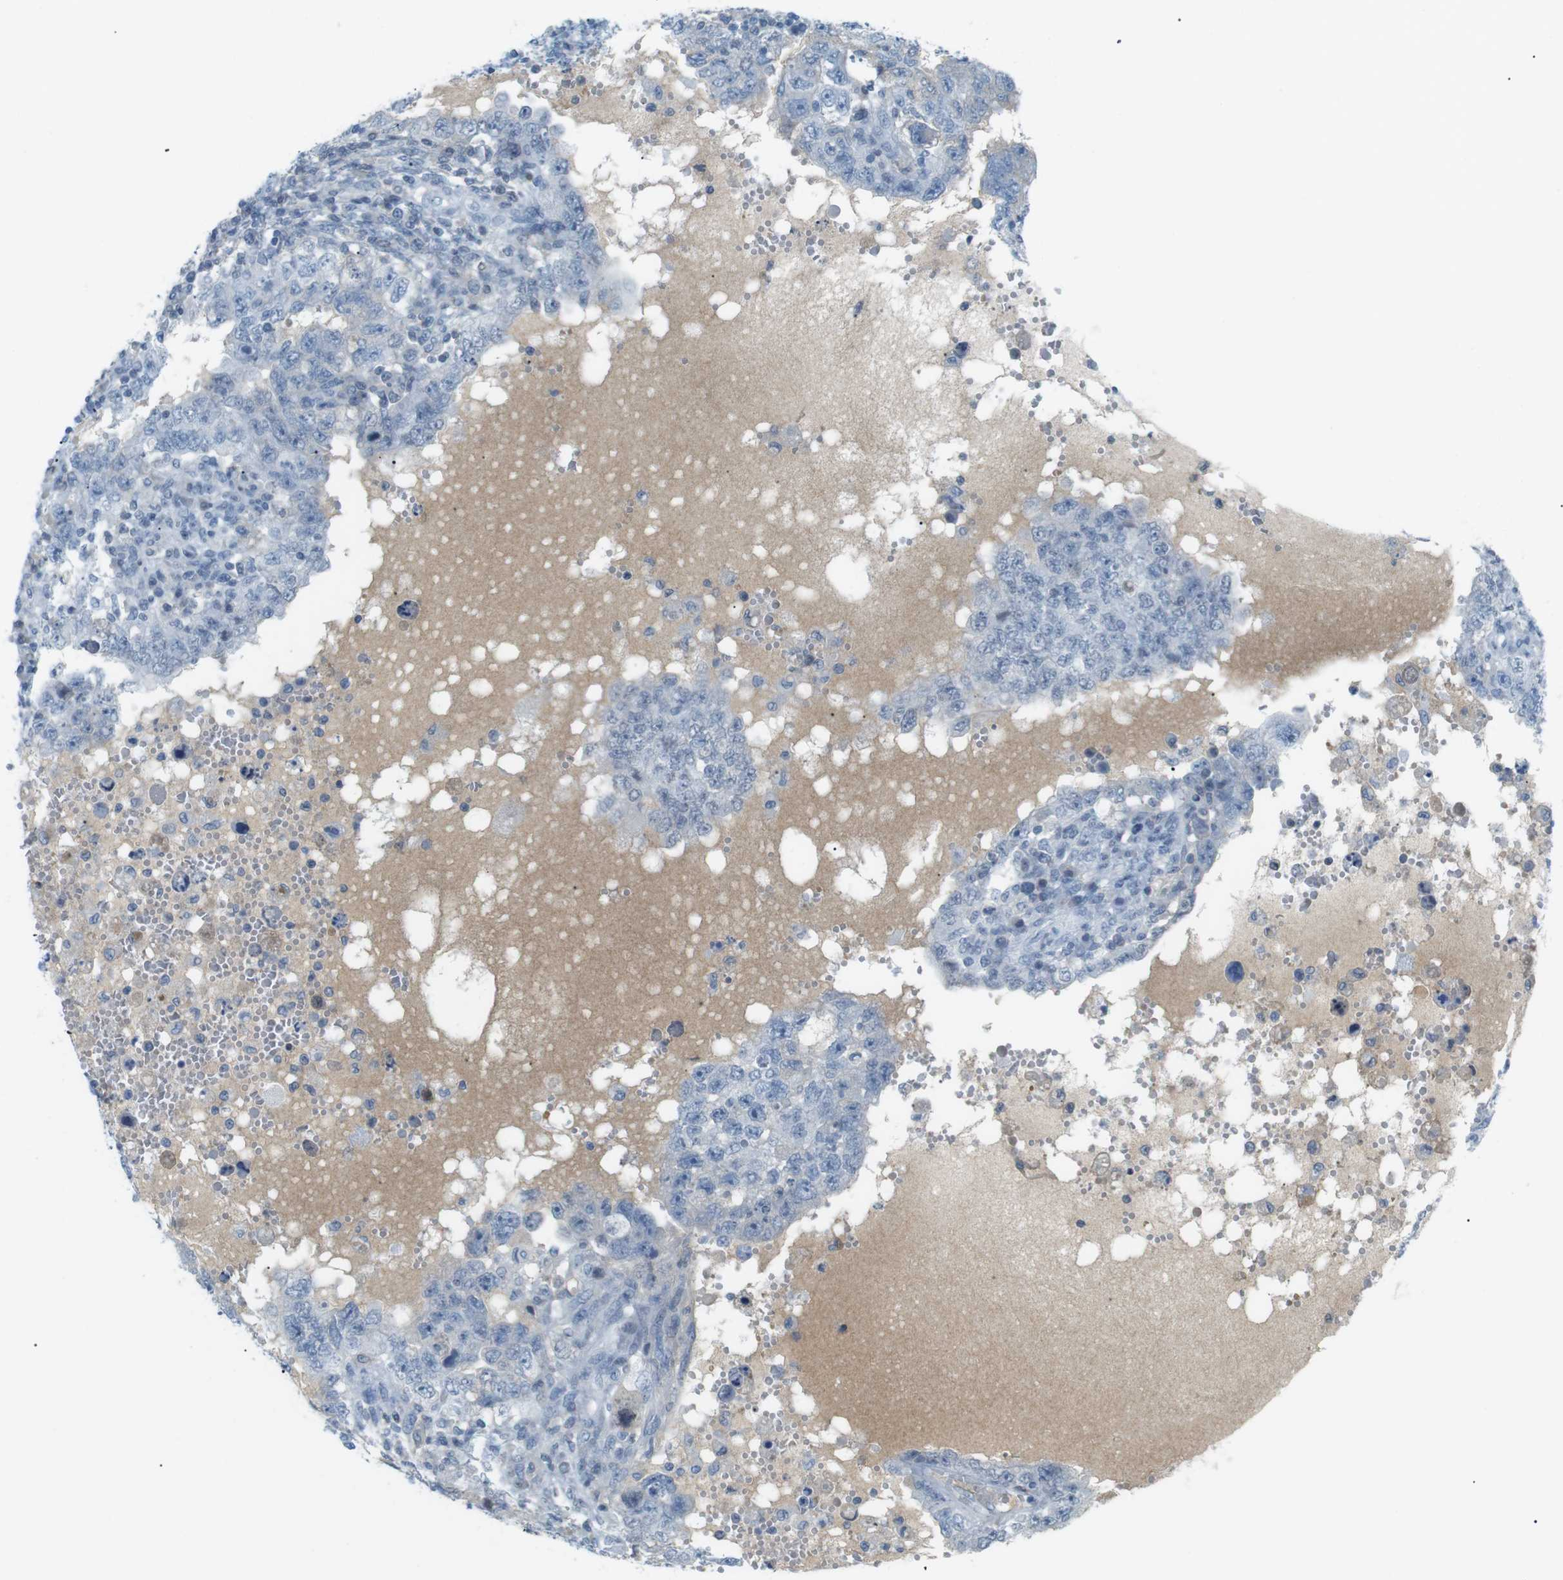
{"staining": {"intensity": "negative", "quantity": "none", "location": "none"}, "tissue": "testis cancer", "cell_type": "Tumor cells", "image_type": "cancer", "snomed": [{"axis": "morphology", "description": "Carcinoma, Embryonal, NOS"}, {"axis": "topography", "description": "Testis"}], "caption": "This is a image of IHC staining of testis cancer (embryonal carcinoma), which shows no expression in tumor cells.", "gene": "AZGP1", "patient": {"sex": "male", "age": 26}}